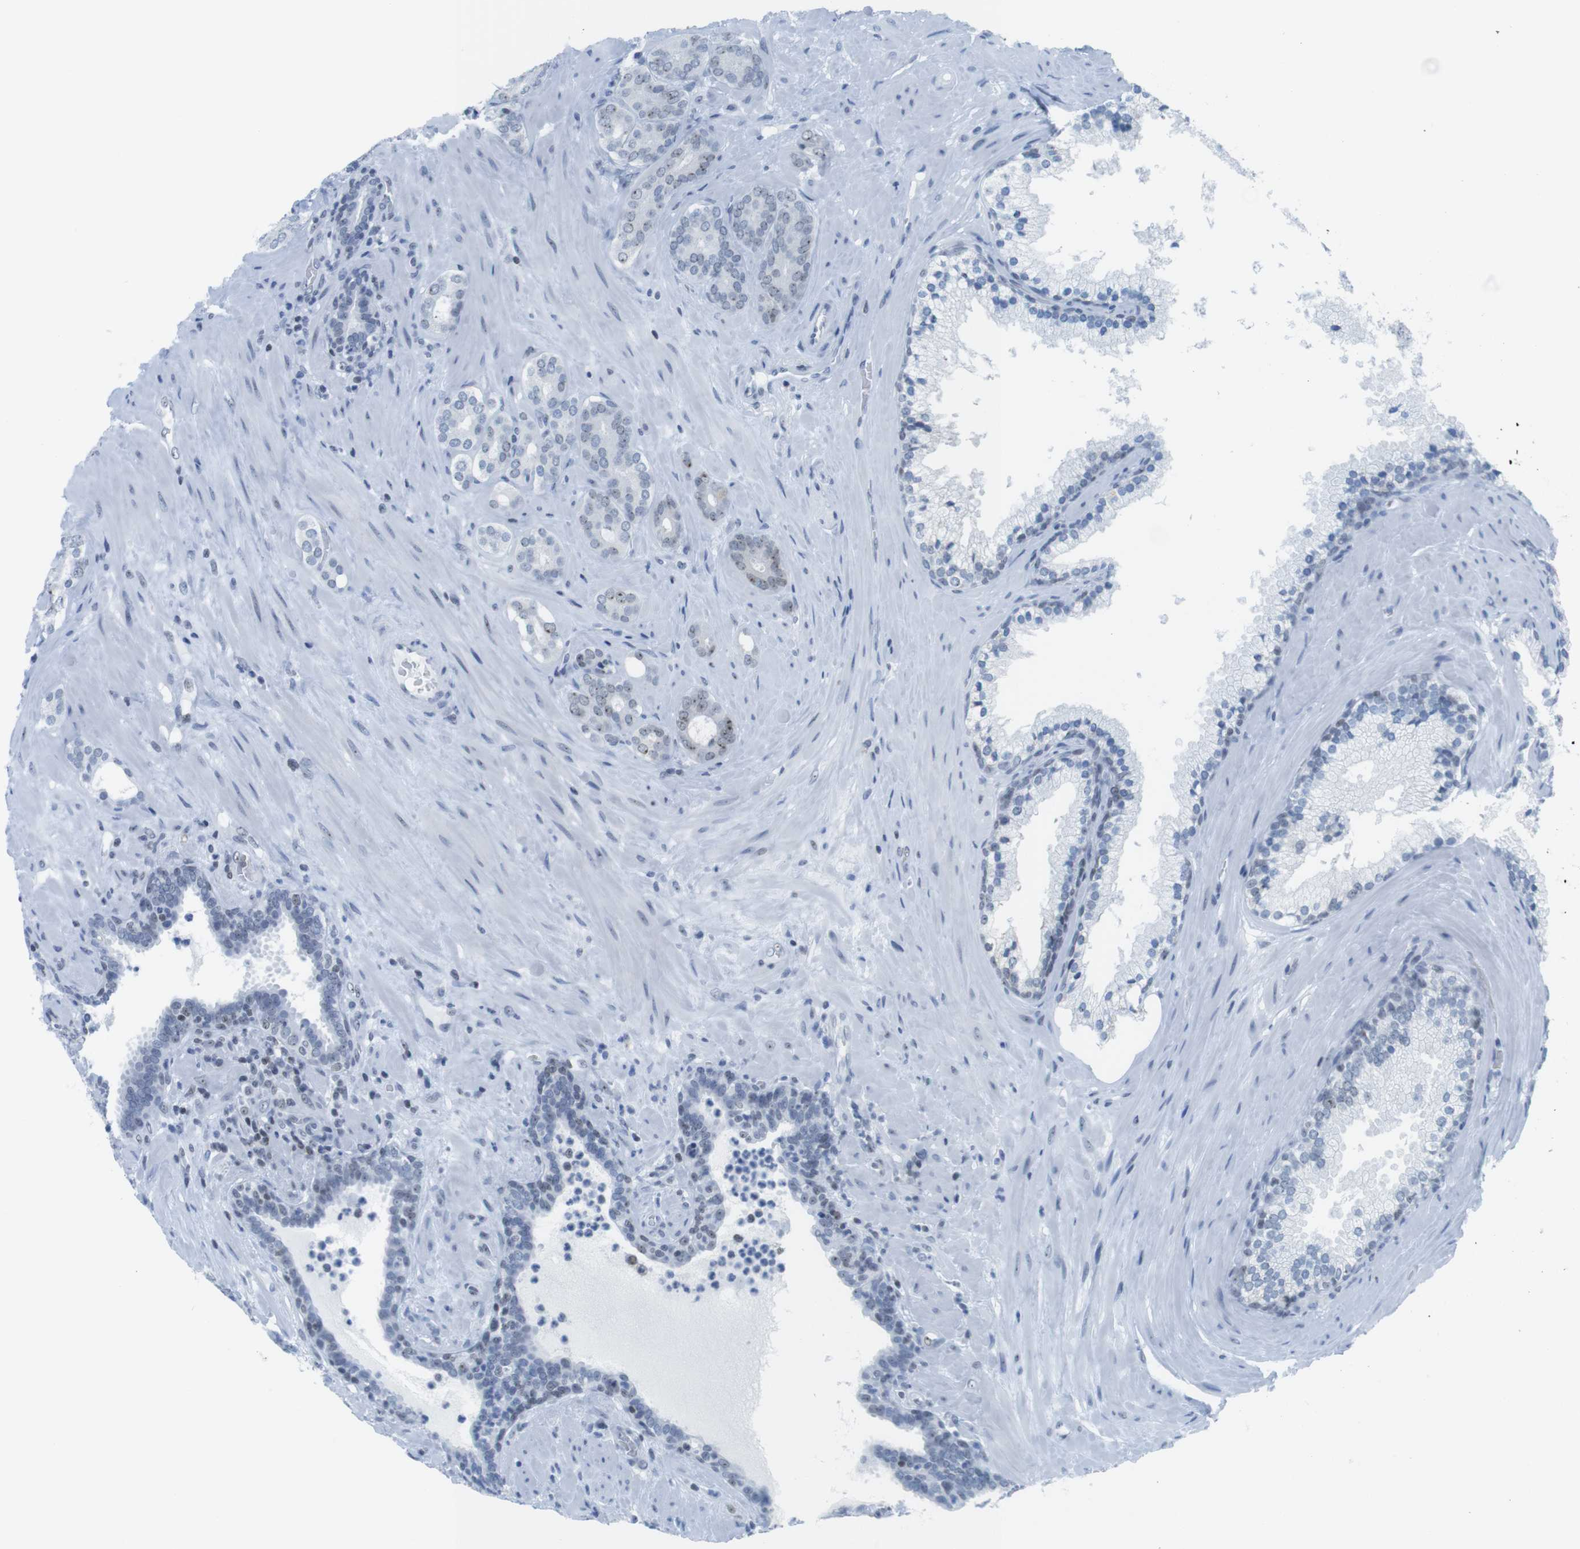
{"staining": {"intensity": "weak", "quantity": "25%-75%", "location": "nuclear"}, "tissue": "prostate cancer", "cell_type": "Tumor cells", "image_type": "cancer", "snomed": [{"axis": "morphology", "description": "Adenocarcinoma, Low grade"}, {"axis": "topography", "description": "Prostate"}], "caption": "A brown stain shows weak nuclear staining of a protein in adenocarcinoma (low-grade) (prostate) tumor cells.", "gene": "NIFK", "patient": {"sex": "male", "age": 63}}